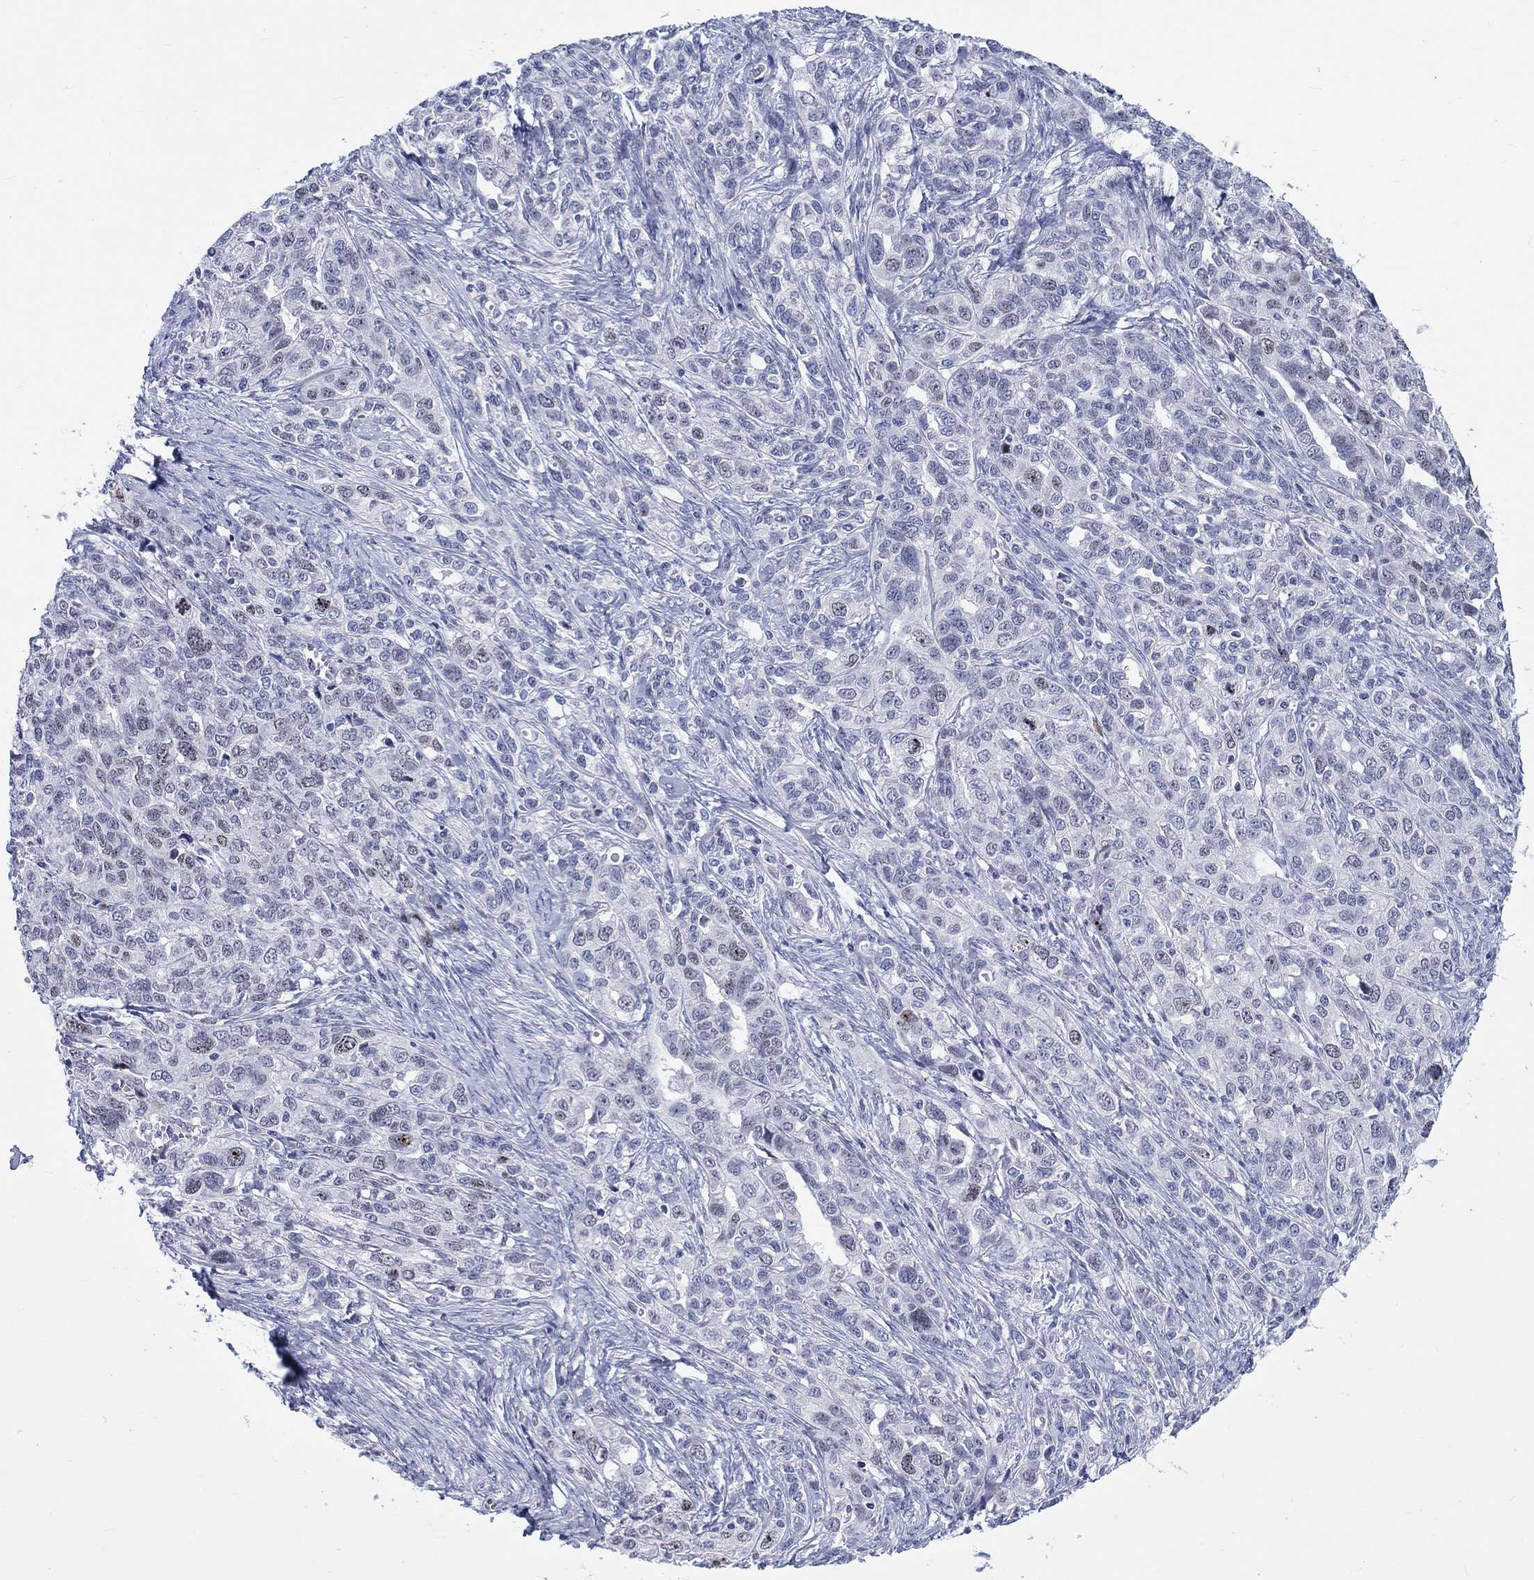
{"staining": {"intensity": "moderate", "quantity": "<25%", "location": "nuclear"}, "tissue": "ovarian cancer", "cell_type": "Tumor cells", "image_type": "cancer", "snomed": [{"axis": "morphology", "description": "Cystadenocarcinoma, serous, NOS"}, {"axis": "topography", "description": "Ovary"}], "caption": "An image of human ovarian cancer stained for a protein exhibits moderate nuclear brown staining in tumor cells.", "gene": "CDCA2", "patient": {"sex": "female", "age": 71}}